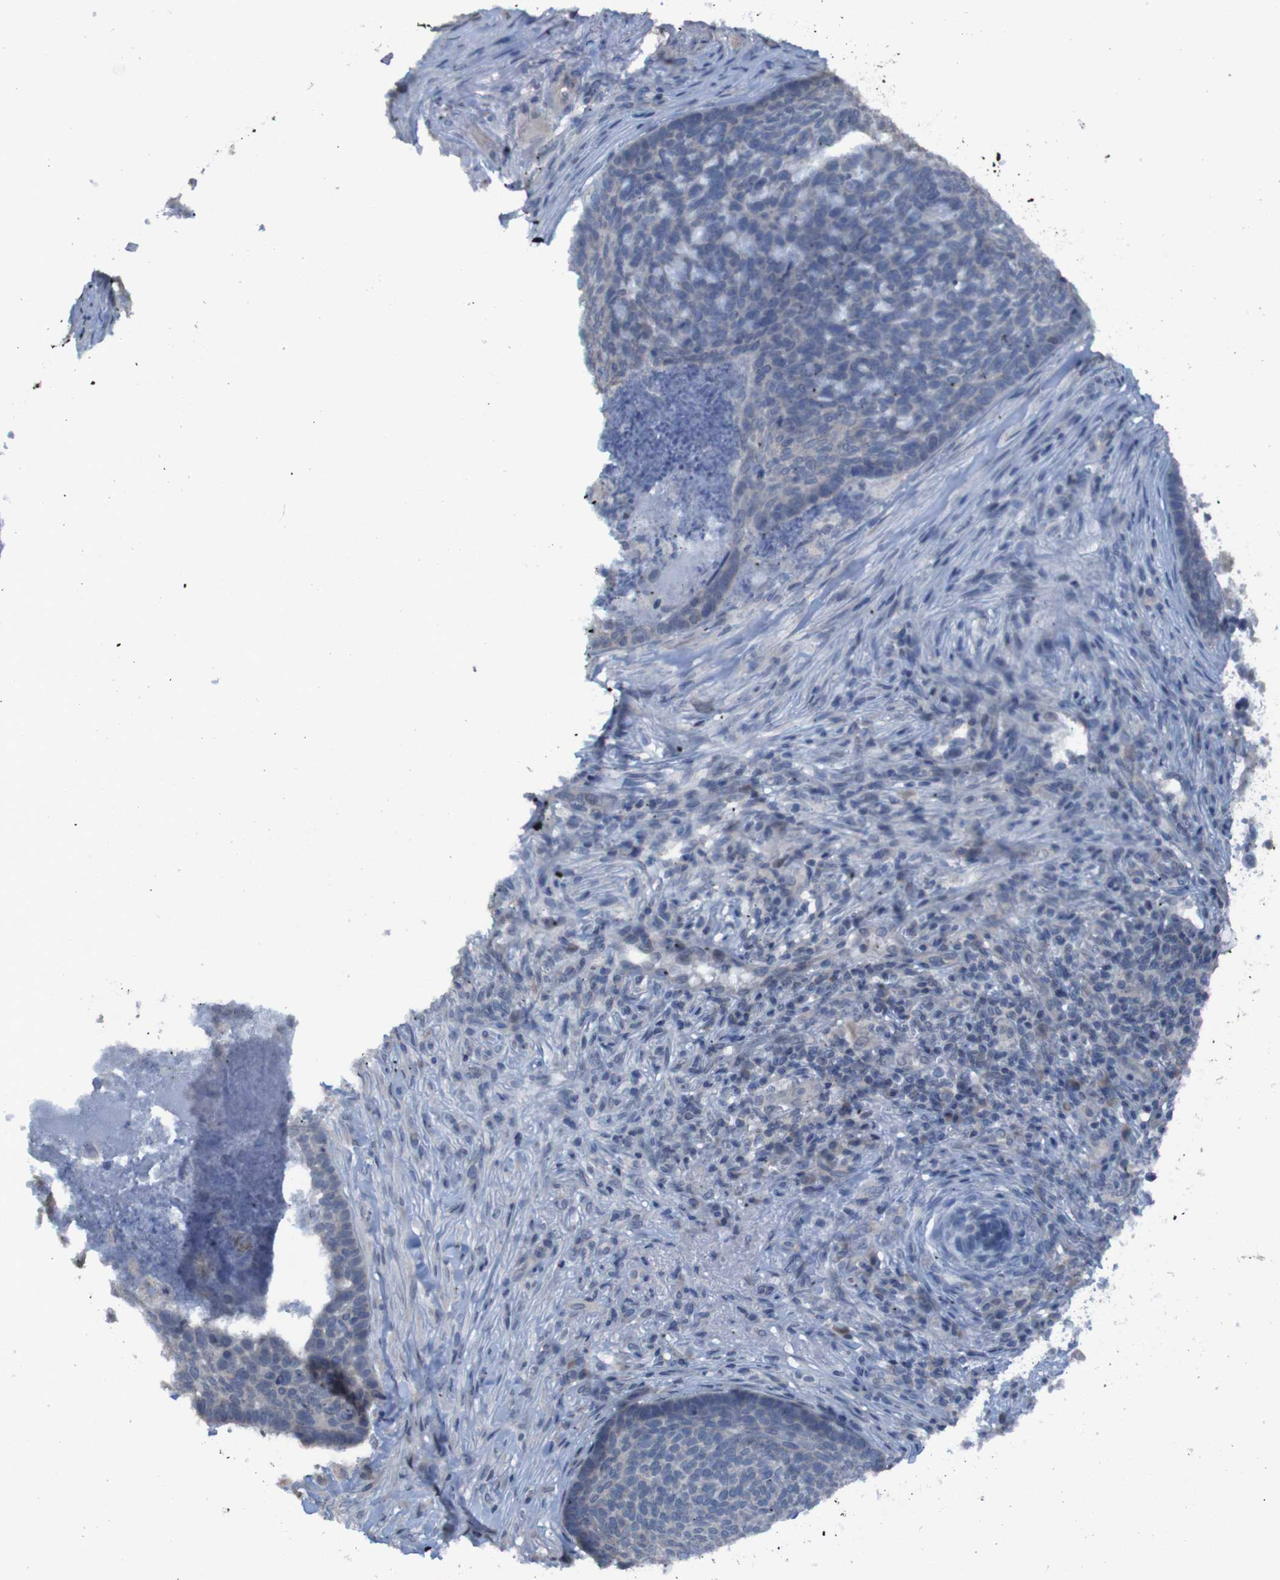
{"staining": {"intensity": "negative", "quantity": "none", "location": "none"}, "tissue": "skin cancer", "cell_type": "Tumor cells", "image_type": "cancer", "snomed": [{"axis": "morphology", "description": "Basal cell carcinoma"}, {"axis": "topography", "description": "Skin"}], "caption": "Immunohistochemistry (IHC) of human basal cell carcinoma (skin) exhibits no expression in tumor cells.", "gene": "CLDN18", "patient": {"sex": "male", "age": 84}}